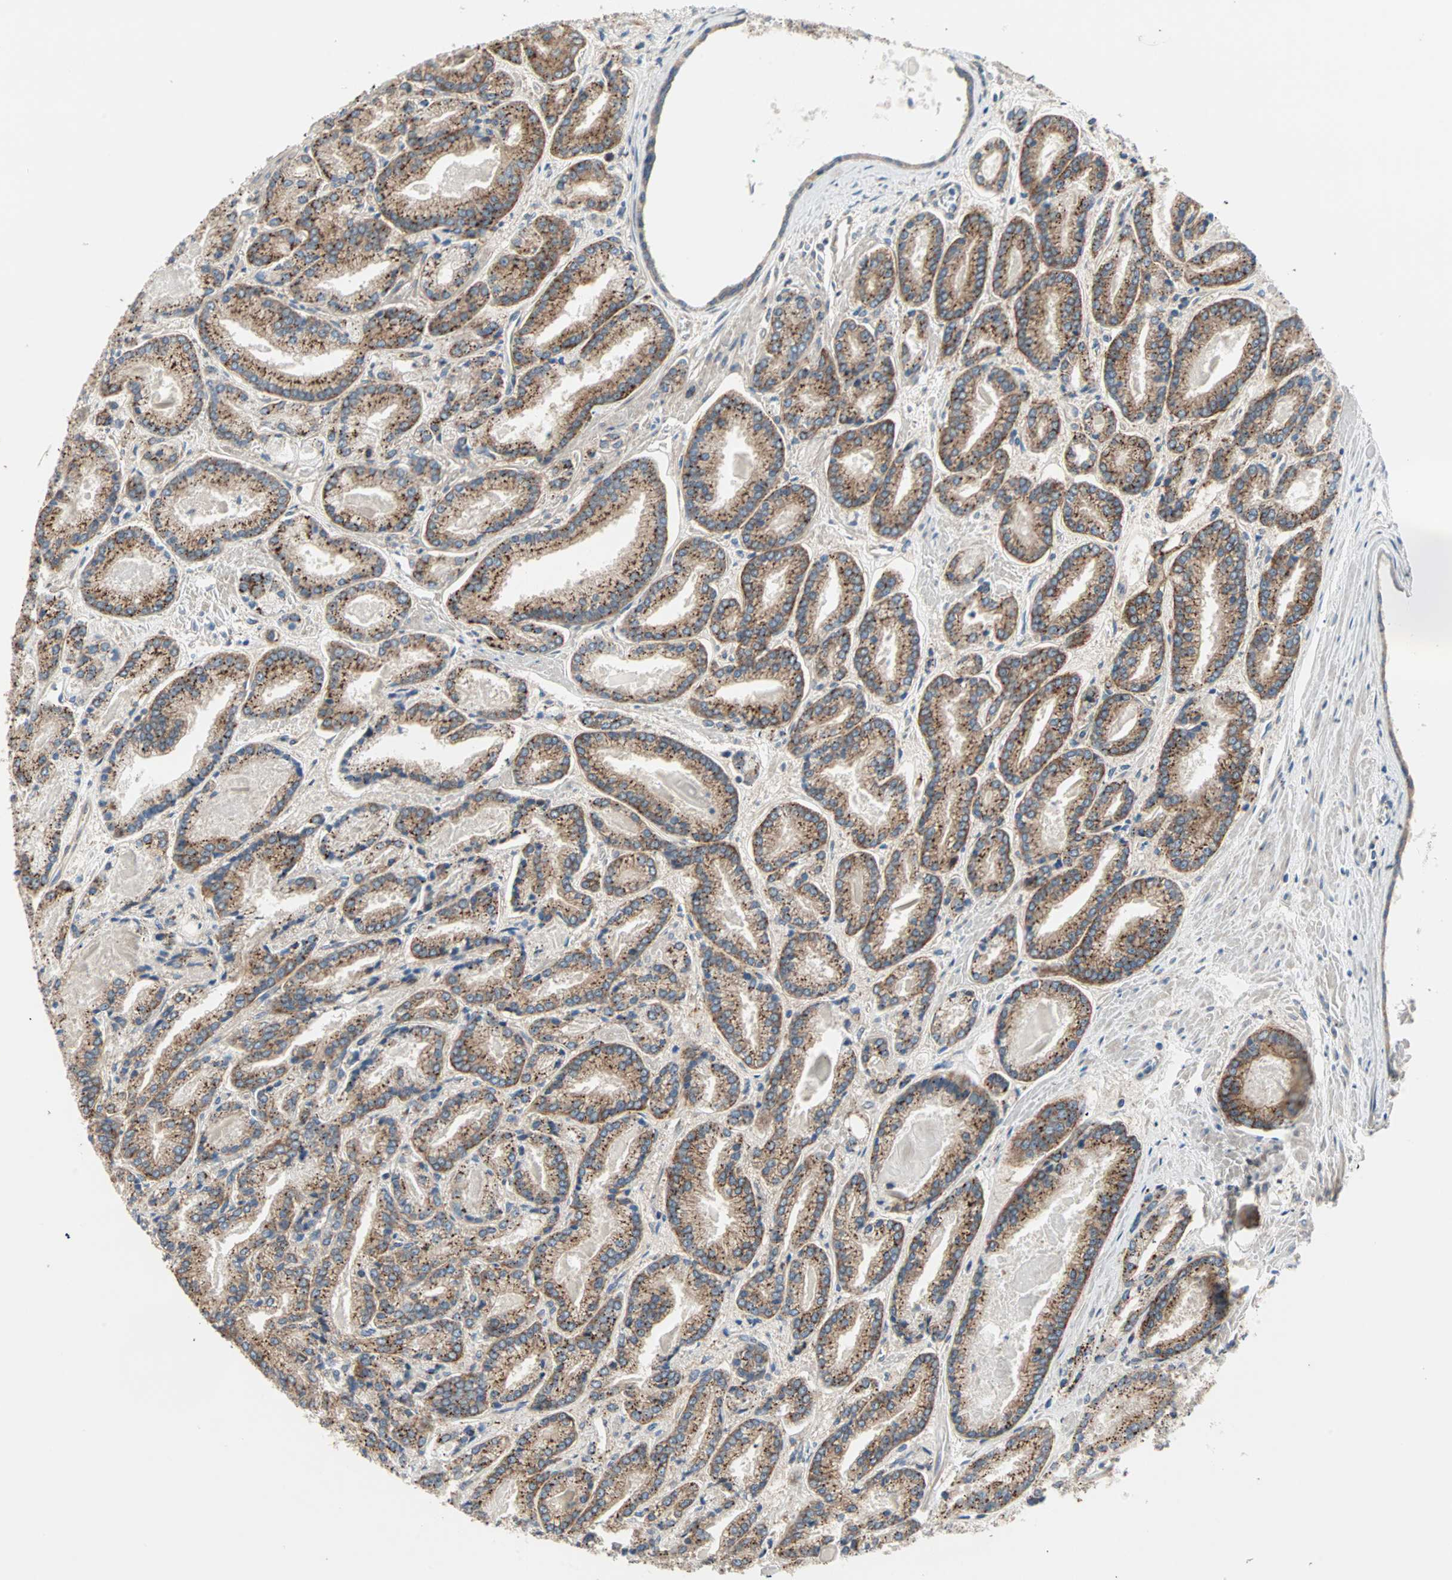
{"staining": {"intensity": "moderate", "quantity": ">75%", "location": "cytoplasmic/membranous"}, "tissue": "prostate cancer", "cell_type": "Tumor cells", "image_type": "cancer", "snomed": [{"axis": "morphology", "description": "Adenocarcinoma, Low grade"}, {"axis": "topography", "description": "Prostate"}], "caption": "Prostate cancer tissue reveals moderate cytoplasmic/membranous expression in about >75% of tumor cells, visualized by immunohistochemistry.", "gene": "PDE8A", "patient": {"sex": "male", "age": 59}}